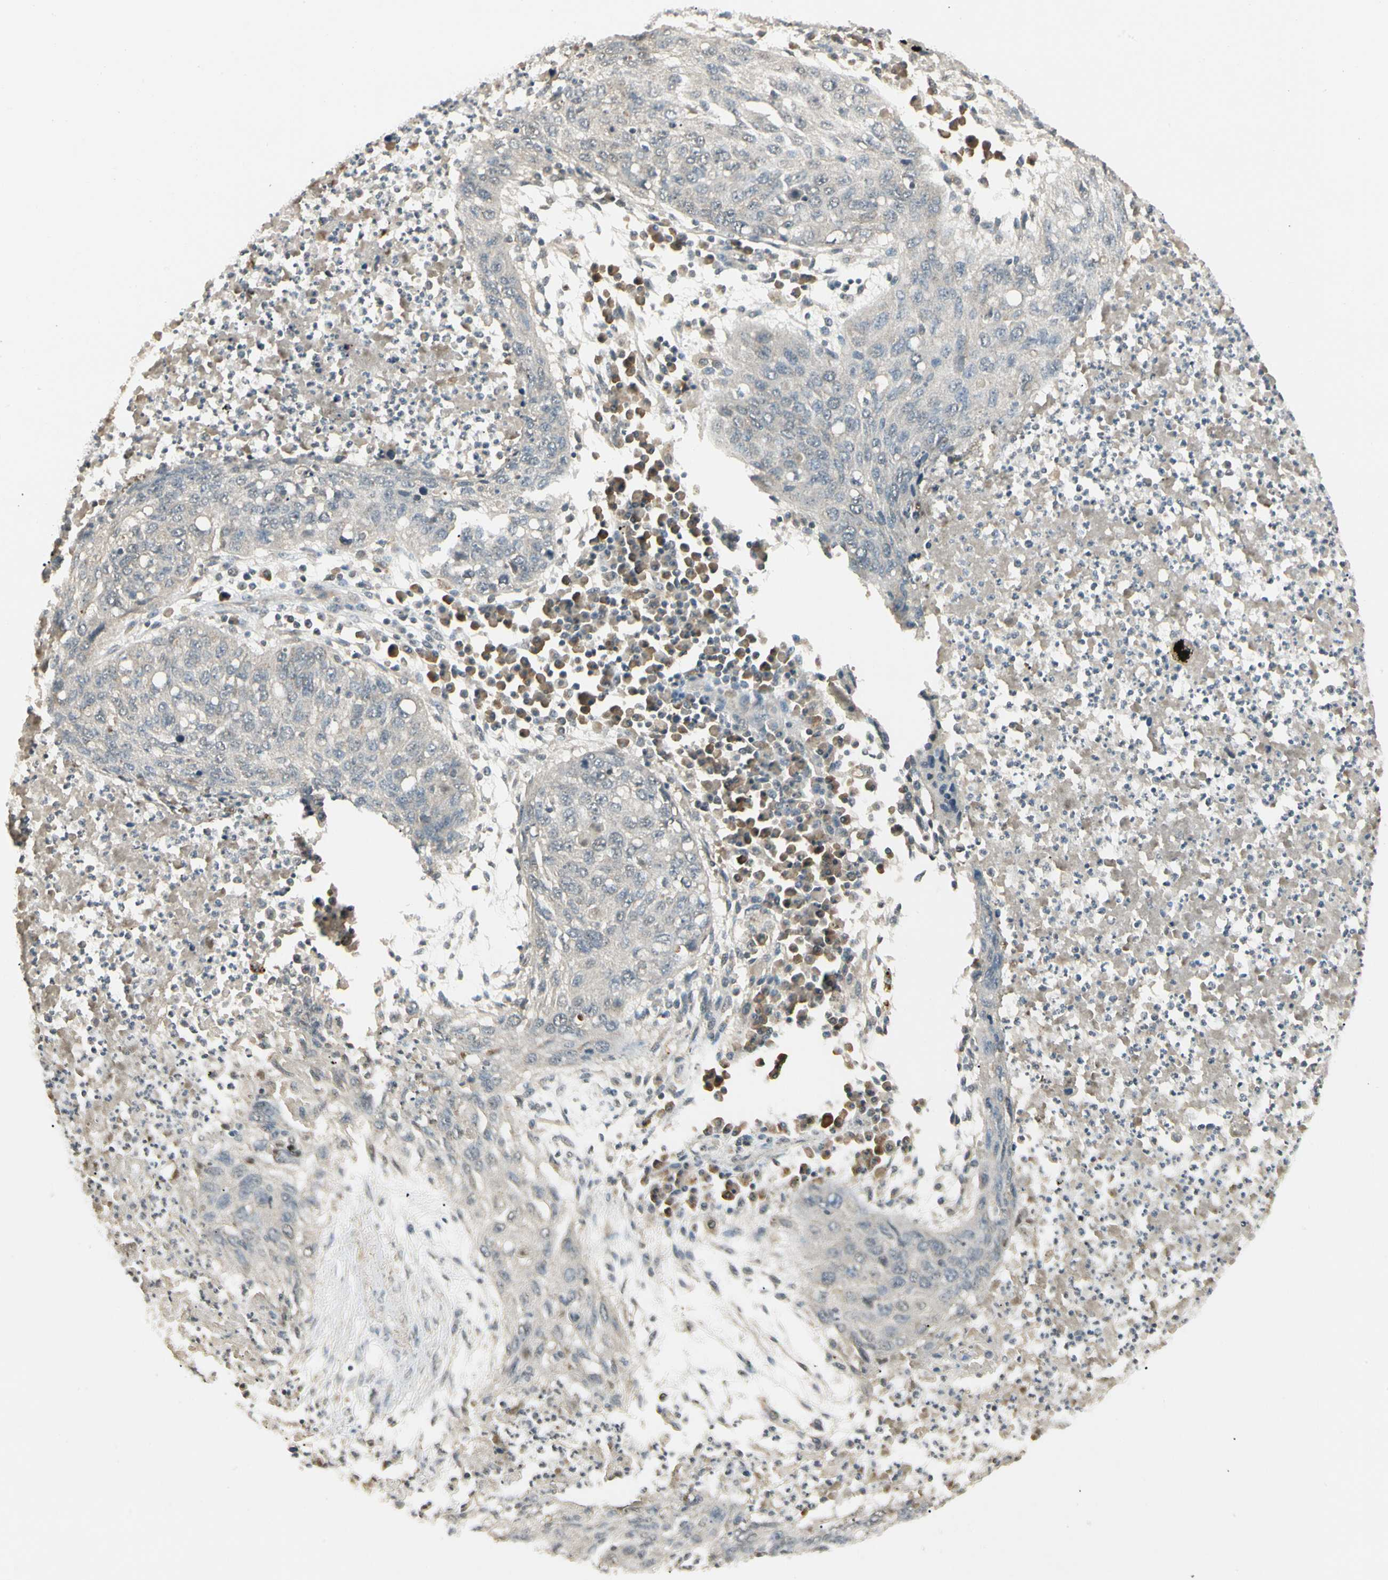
{"staining": {"intensity": "negative", "quantity": "none", "location": "none"}, "tissue": "lung cancer", "cell_type": "Tumor cells", "image_type": "cancer", "snomed": [{"axis": "morphology", "description": "Squamous cell carcinoma, NOS"}, {"axis": "topography", "description": "Lung"}], "caption": "Human squamous cell carcinoma (lung) stained for a protein using immunohistochemistry shows no staining in tumor cells.", "gene": "SGCA", "patient": {"sex": "female", "age": 63}}